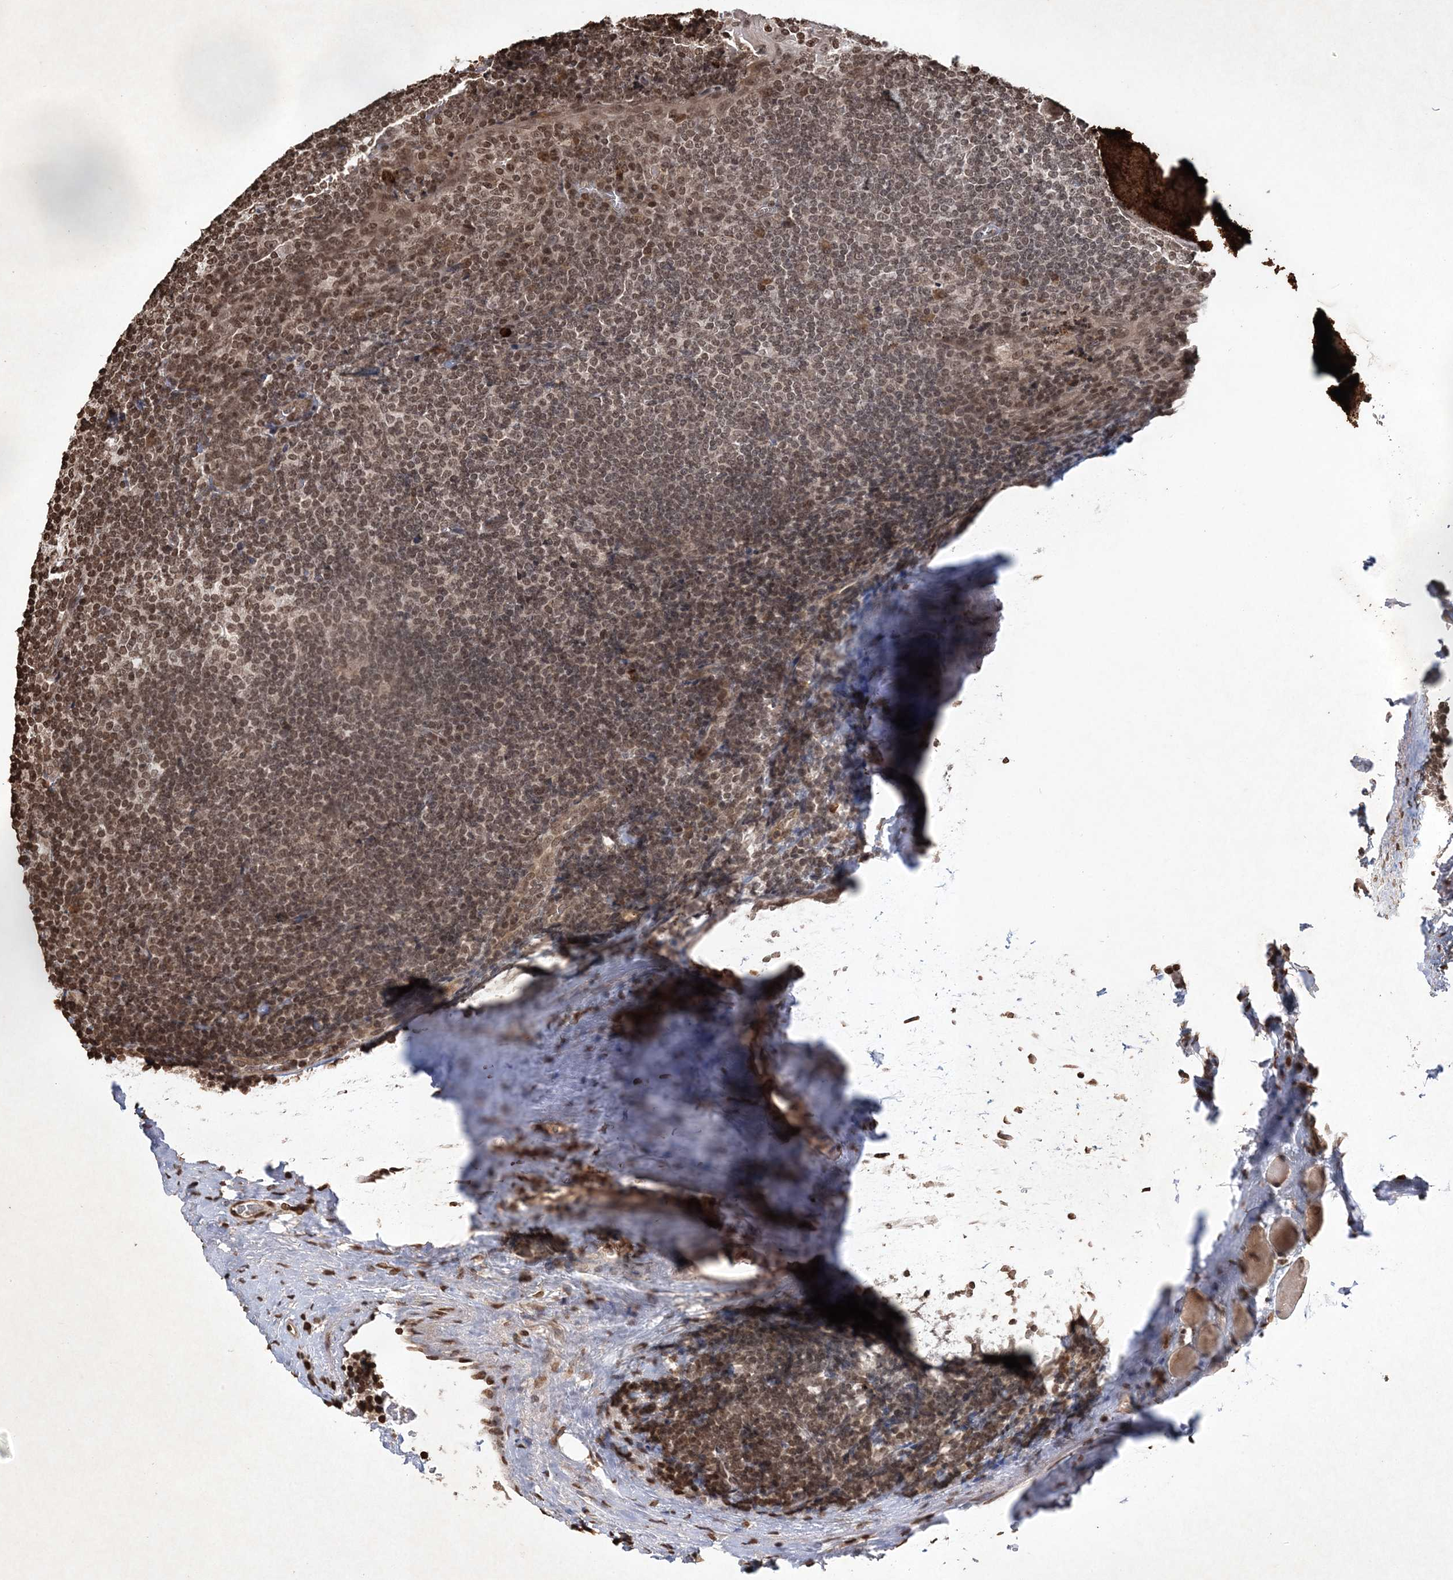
{"staining": {"intensity": "moderate", "quantity": ">75%", "location": "nuclear"}, "tissue": "tonsil", "cell_type": "Germinal center cells", "image_type": "normal", "snomed": [{"axis": "morphology", "description": "Normal tissue, NOS"}, {"axis": "topography", "description": "Tonsil"}], "caption": "Tonsil stained for a protein (brown) reveals moderate nuclear positive positivity in about >75% of germinal center cells.", "gene": "NEDD9", "patient": {"sex": "male", "age": 37}}